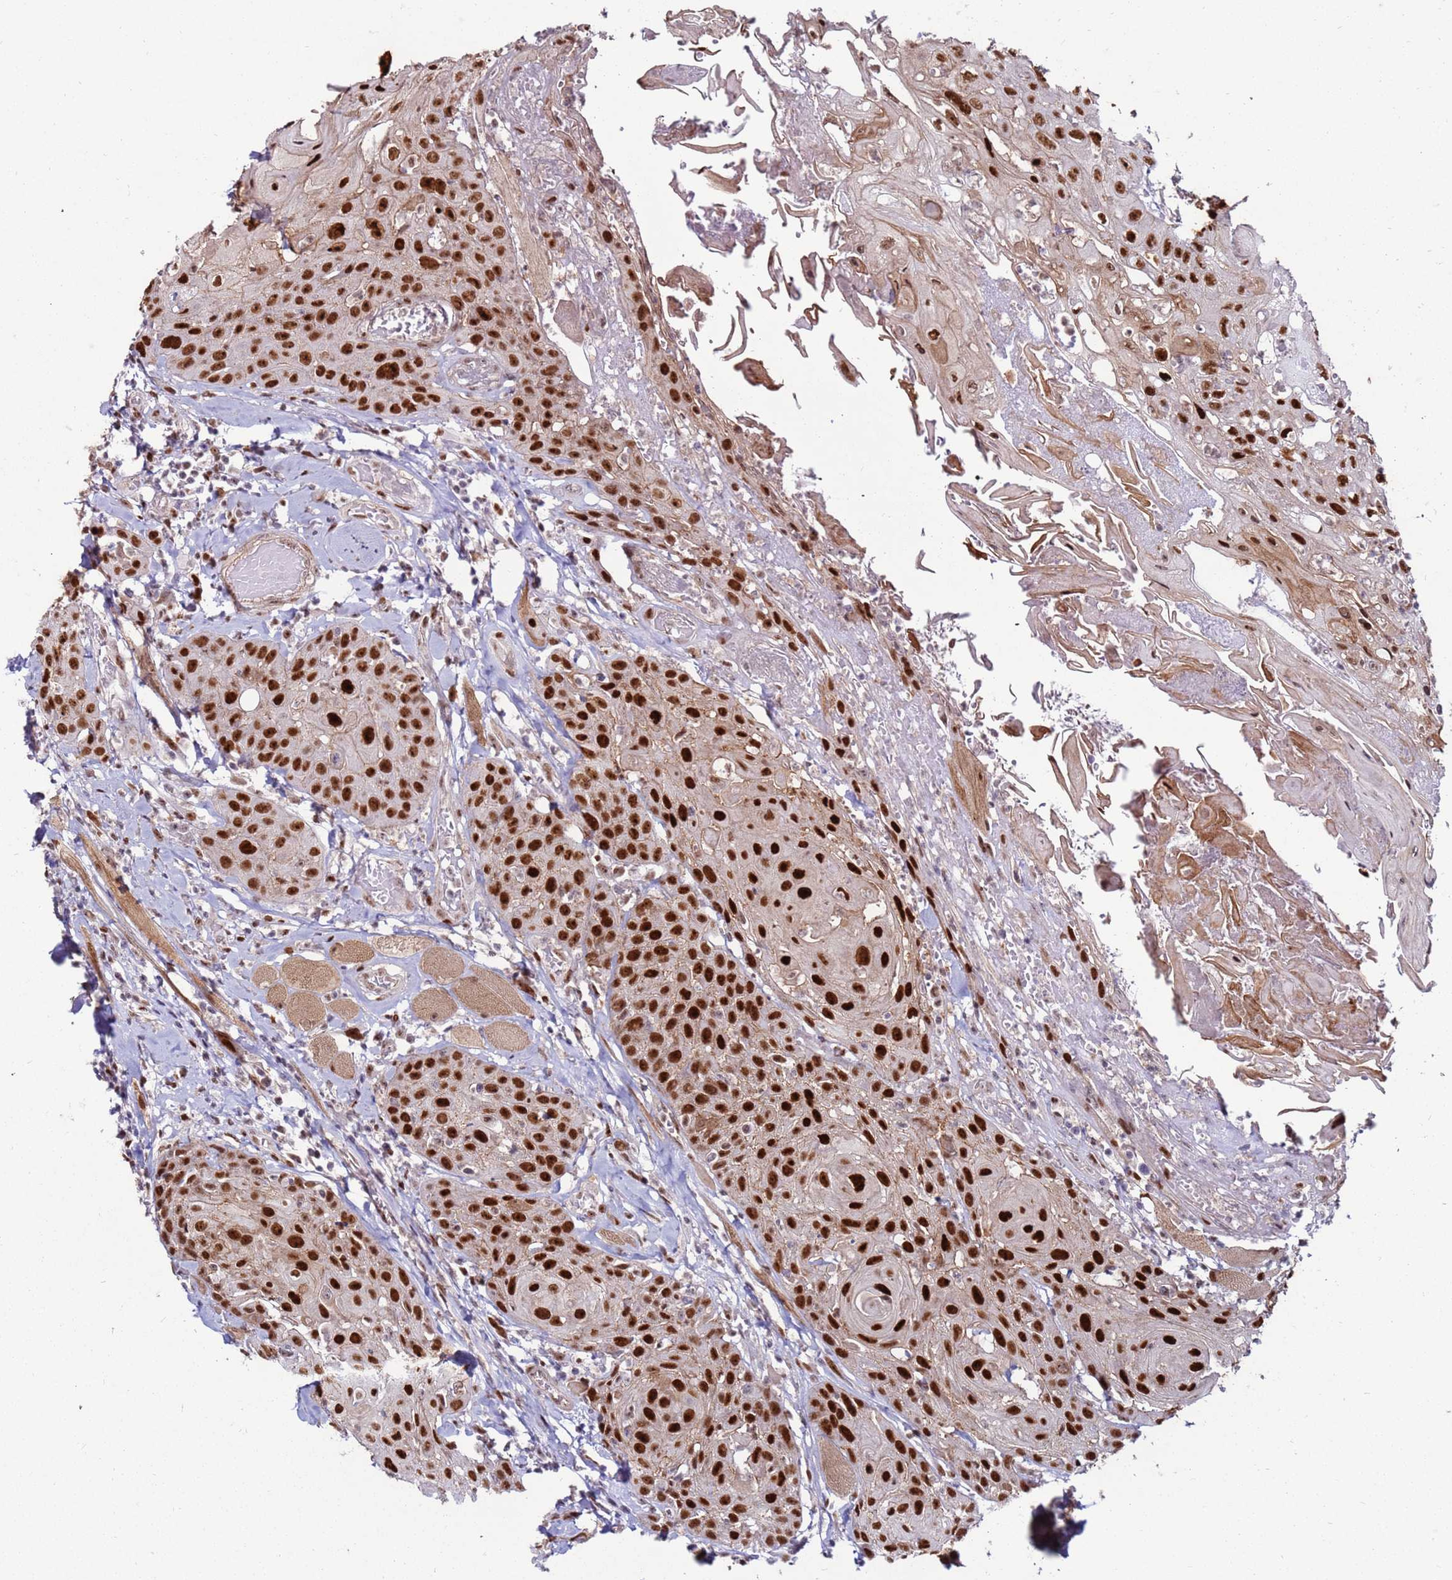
{"staining": {"intensity": "strong", "quantity": ">75%", "location": "nuclear"}, "tissue": "head and neck cancer", "cell_type": "Tumor cells", "image_type": "cancer", "snomed": [{"axis": "morphology", "description": "Squamous cell carcinoma, NOS"}, {"axis": "topography", "description": "Head-Neck"}], "caption": "A micrograph of head and neck cancer stained for a protein shows strong nuclear brown staining in tumor cells. The staining was performed using DAB, with brown indicating positive protein expression. Nuclei are stained blue with hematoxylin.", "gene": "KPNA4", "patient": {"sex": "female", "age": 59}}